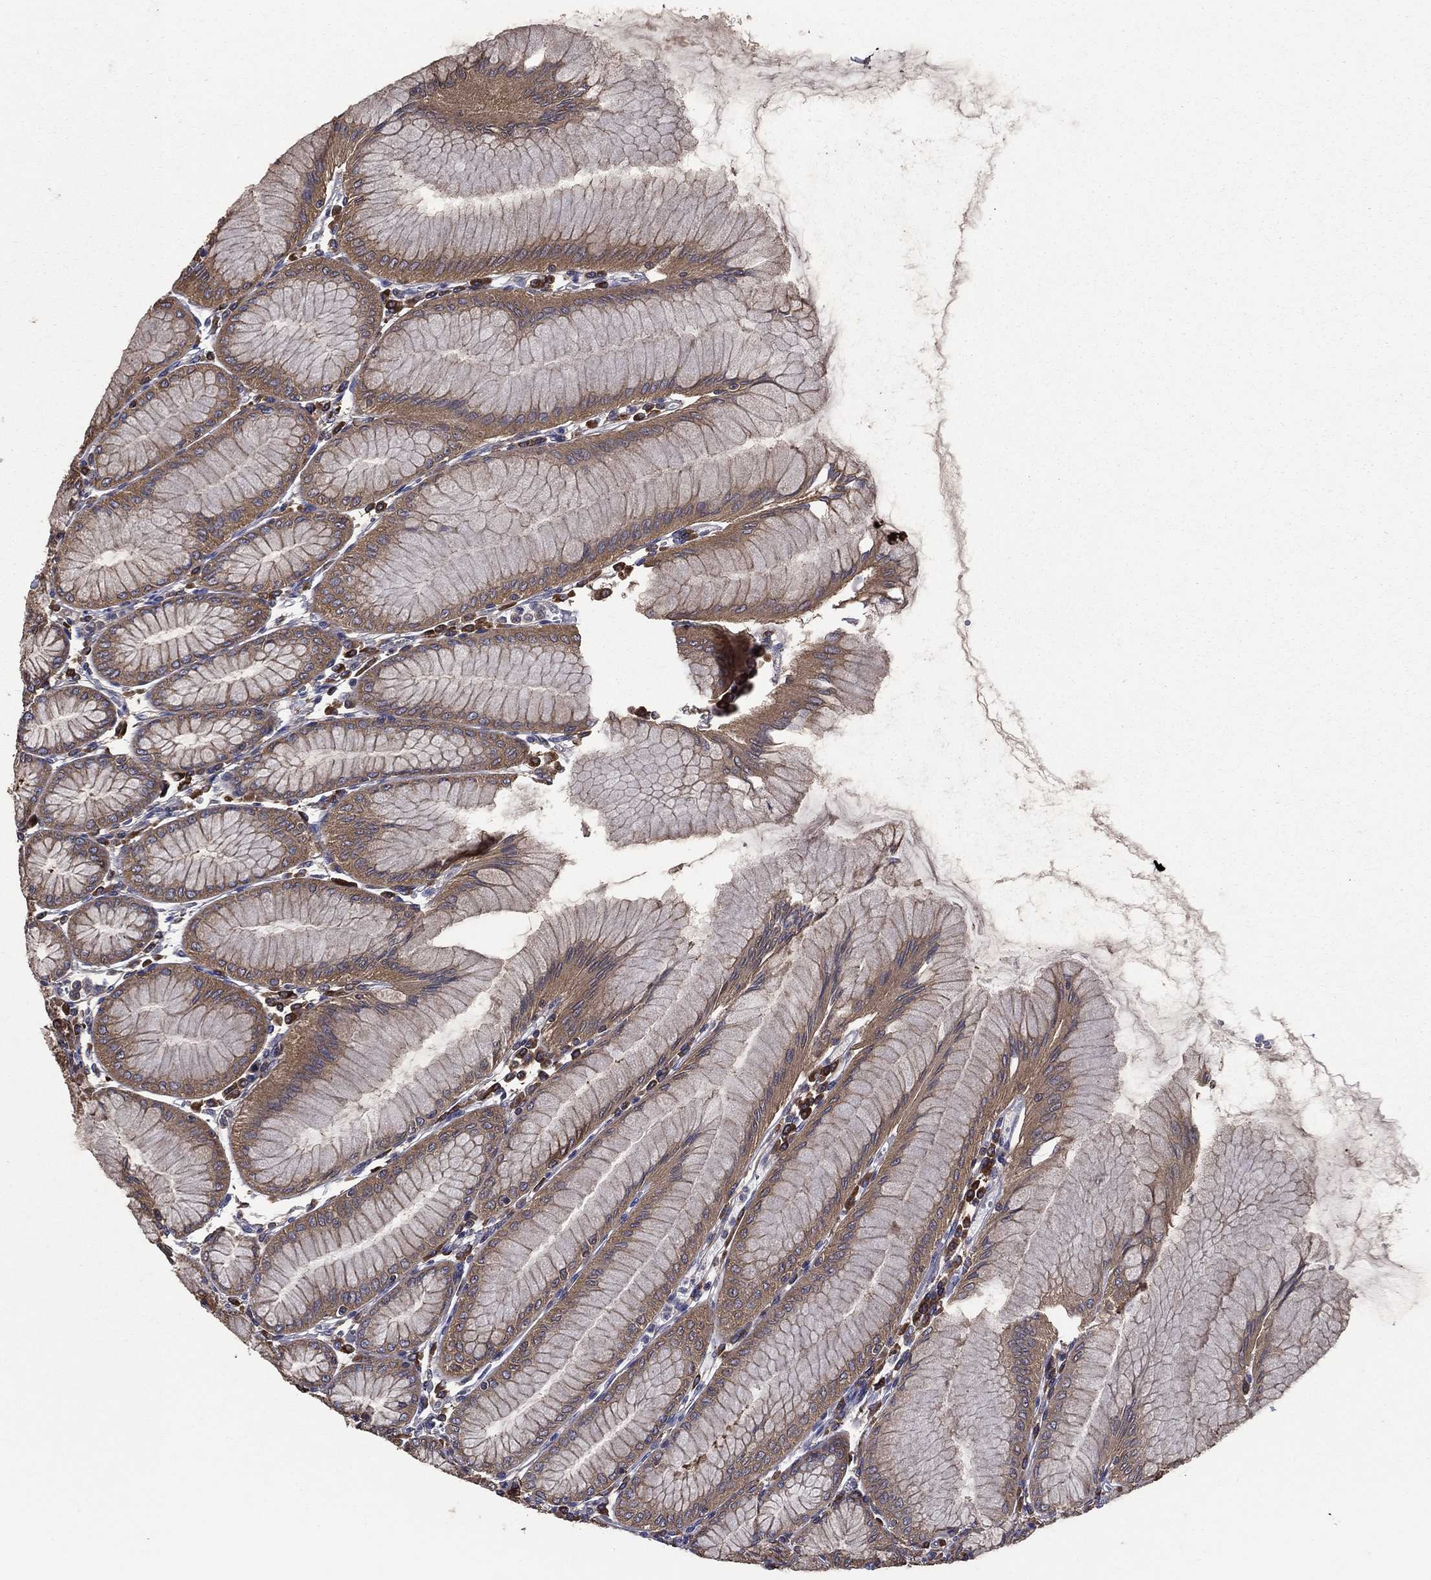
{"staining": {"intensity": "strong", "quantity": "<25%", "location": "cytoplasmic/membranous"}, "tissue": "stomach", "cell_type": "Glandular cells", "image_type": "normal", "snomed": [{"axis": "morphology", "description": "Normal tissue, NOS"}, {"axis": "topography", "description": "Stomach"}], "caption": "This micrograph exhibits immunohistochemistry staining of unremarkable stomach, with medium strong cytoplasmic/membranous expression in approximately <25% of glandular cells.", "gene": "SARS1", "patient": {"sex": "female", "age": 57}}